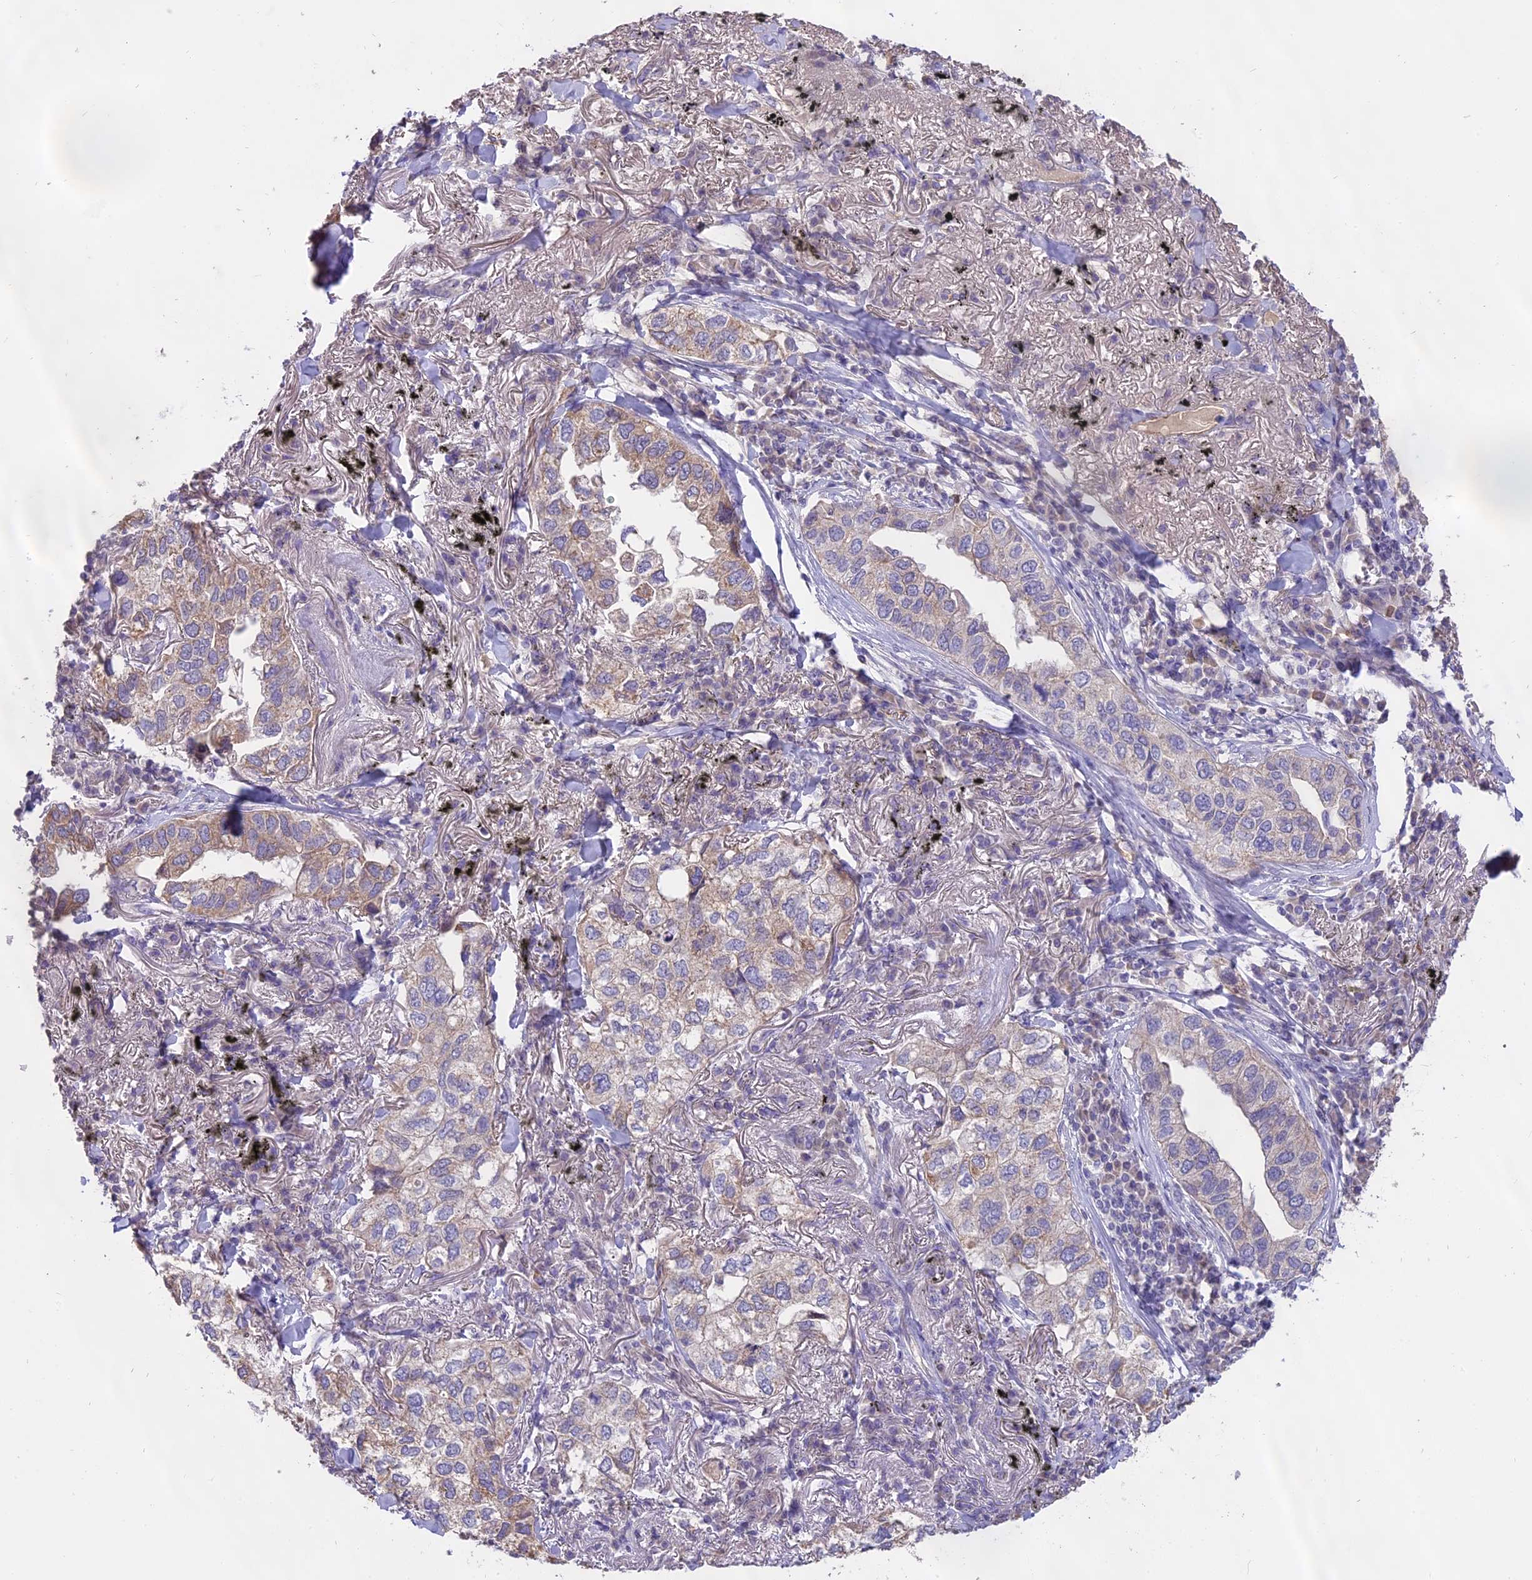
{"staining": {"intensity": "weak", "quantity": "<25%", "location": "cytoplasmic/membranous"}, "tissue": "lung cancer", "cell_type": "Tumor cells", "image_type": "cancer", "snomed": [{"axis": "morphology", "description": "Adenocarcinoma, NOS"}, {"axis": "topography", "description": "Lung"}], "caption": "The IHC photomicrograph has no significant positivity in tumor cells of lung cancer (adenocarcinoma) tissue.", "gene": "WFDC2", "patient": {"sex": "male", "age": 65}}